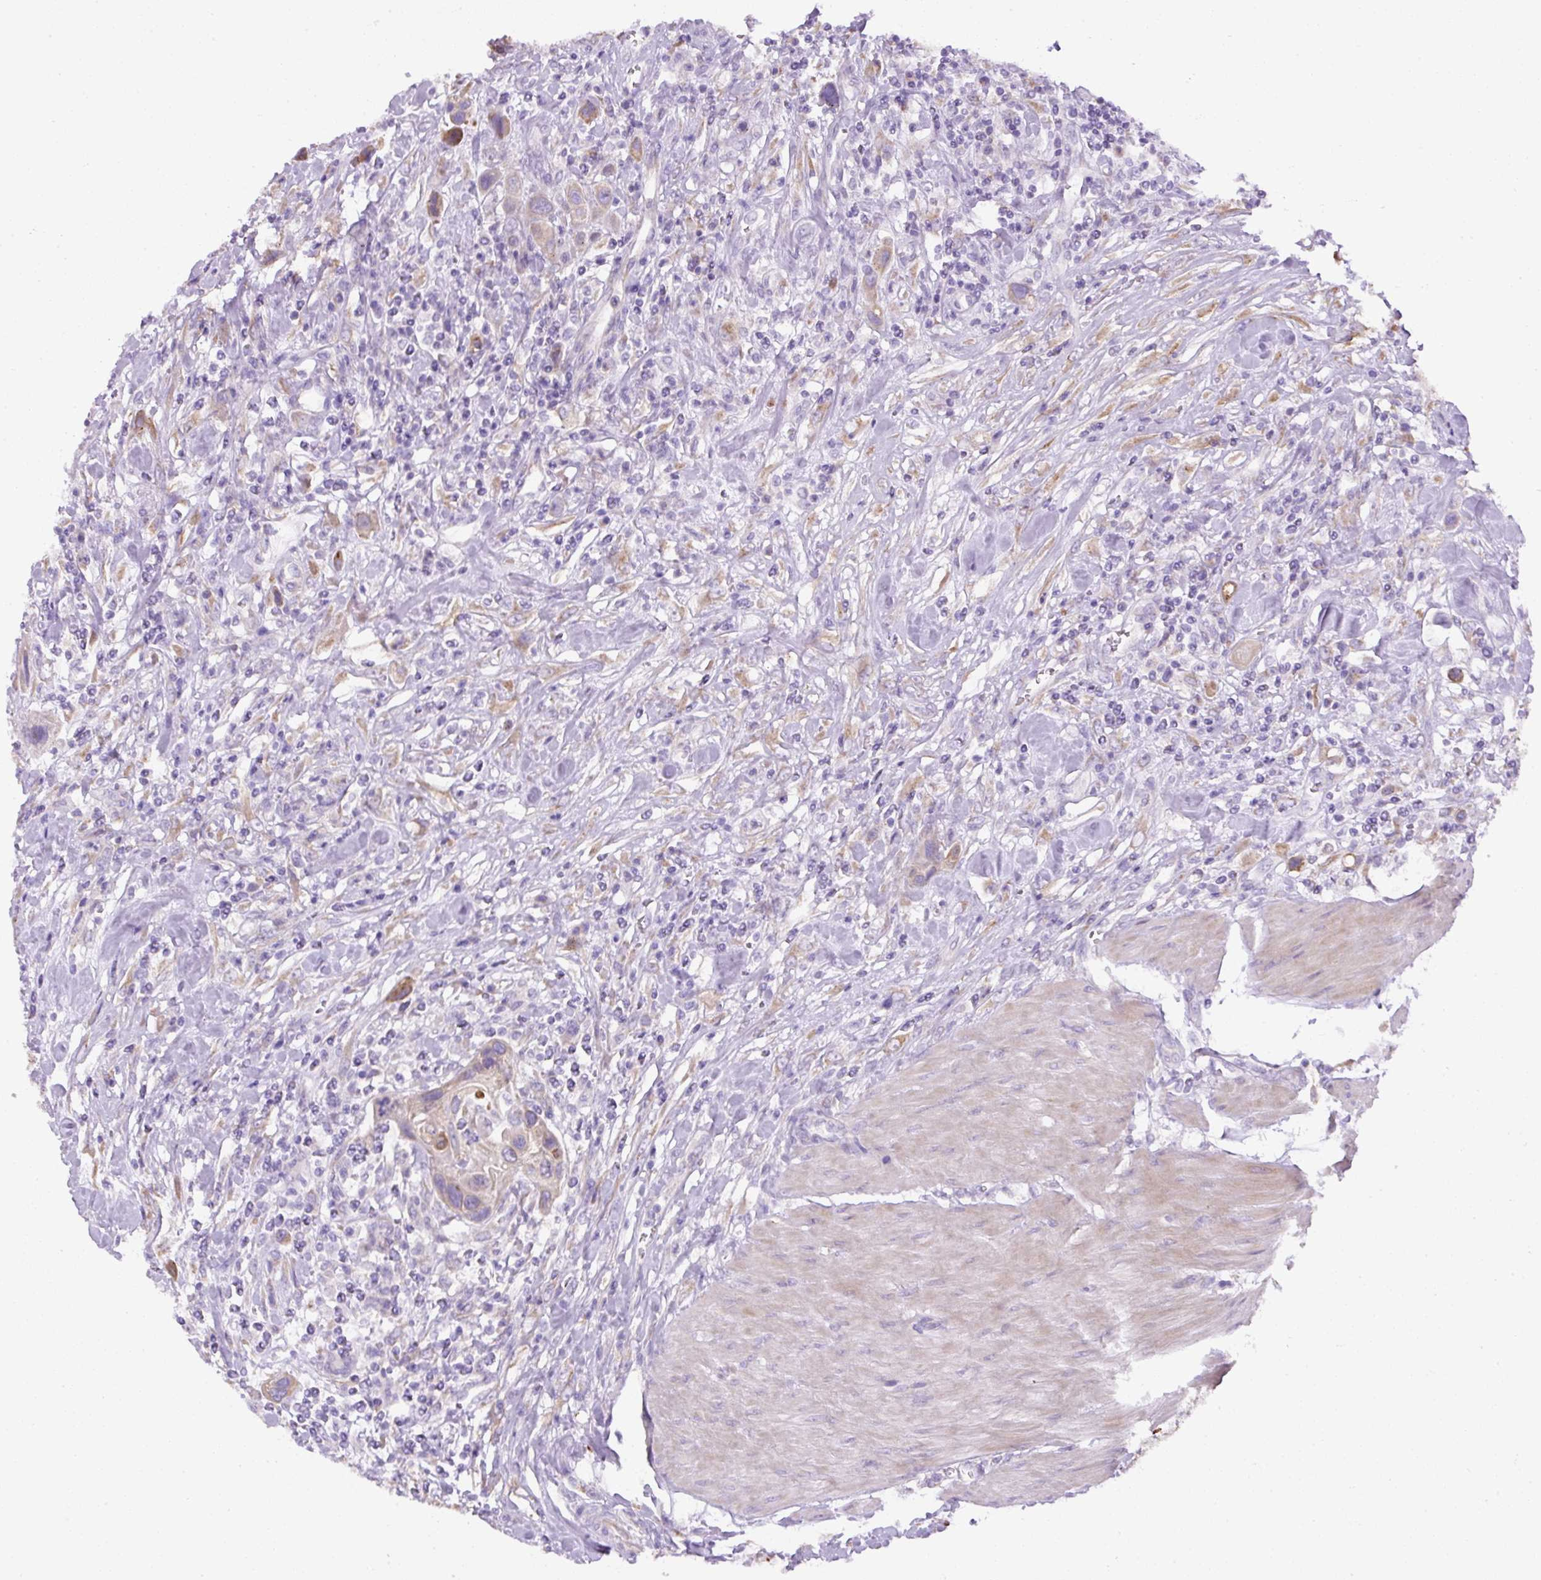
{"staining": {"intensity": "weak", "quantity": "25%-75%", "location": "cytoplasmic/membranous"}, "tissue": "urothelial cancer", "cell_type": "Tumor cells", "image_type": "cancer", "snomed": [{"axis": "morphology", "description": "Urothelial carcinoma, High grade"}, {"axis": "topography", "description": "Urinary bladder"}], "caption": "Weak cytoplasmic/membranous expression is present in about 25%-75% of tumor cells in urothelial carcinoma (high-grade).", "gene": "FAM149A", "patient": {"sex": "male", "age": 50}}